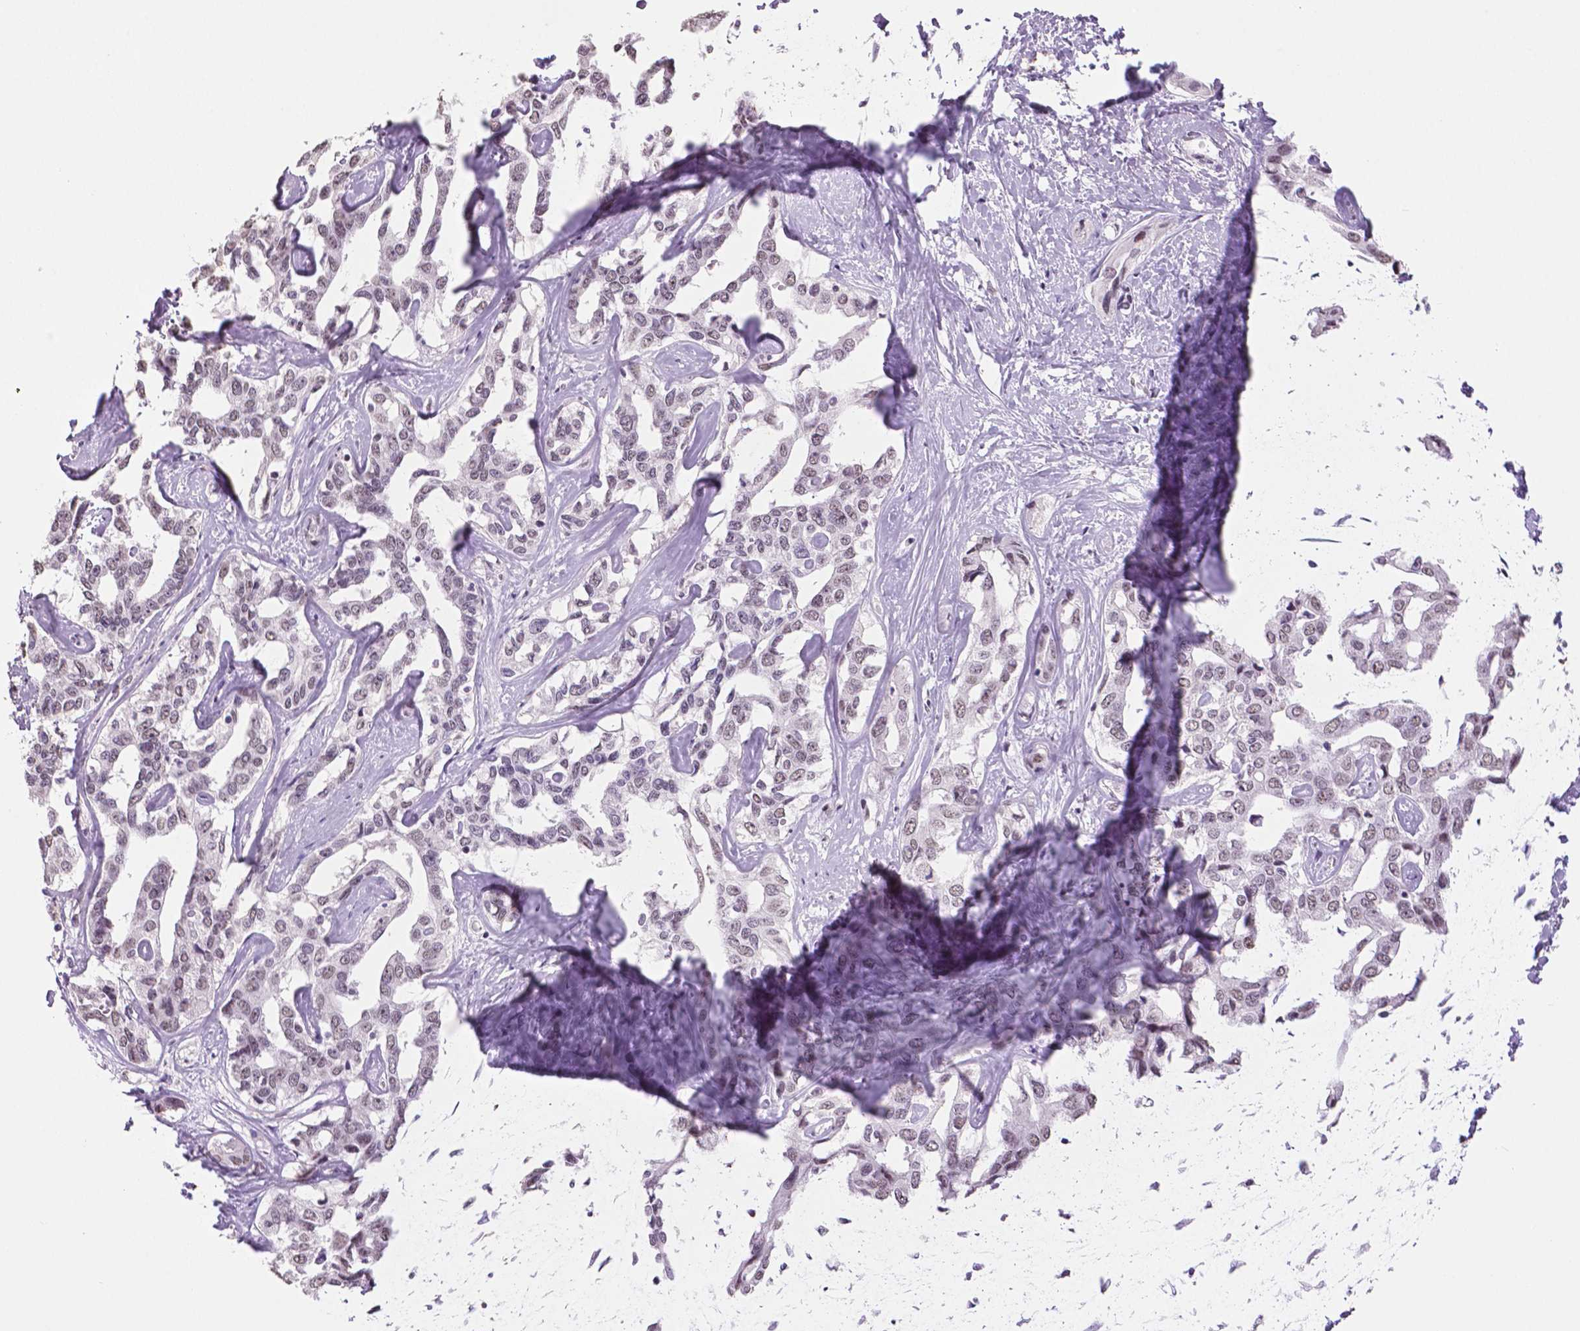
{"staining": {"intensity": "weak", "quantity": "<25%", "location": "nuclear"}, "tissue": "liver cancer", "cell_type": "Tumor cells", "image_type": "cancer", "snomed": [{"axis": "morphology", "description": "Cholangiocarcinoma"}, {"axis": "topography", "description": "Liver"}], "caption": "DAB (3,3'-diaminobenzidine) immunohistochemical staining of liver cholangiocarcinoma reveals no significant positivity in tumor cells. Brightfield microscopy of IHC stained with DAB (brown) and hematoxylin (blue), captured at high magnification.", "gene": "IGF2BP1", "patient": {"sex": "male", "age": 59}}